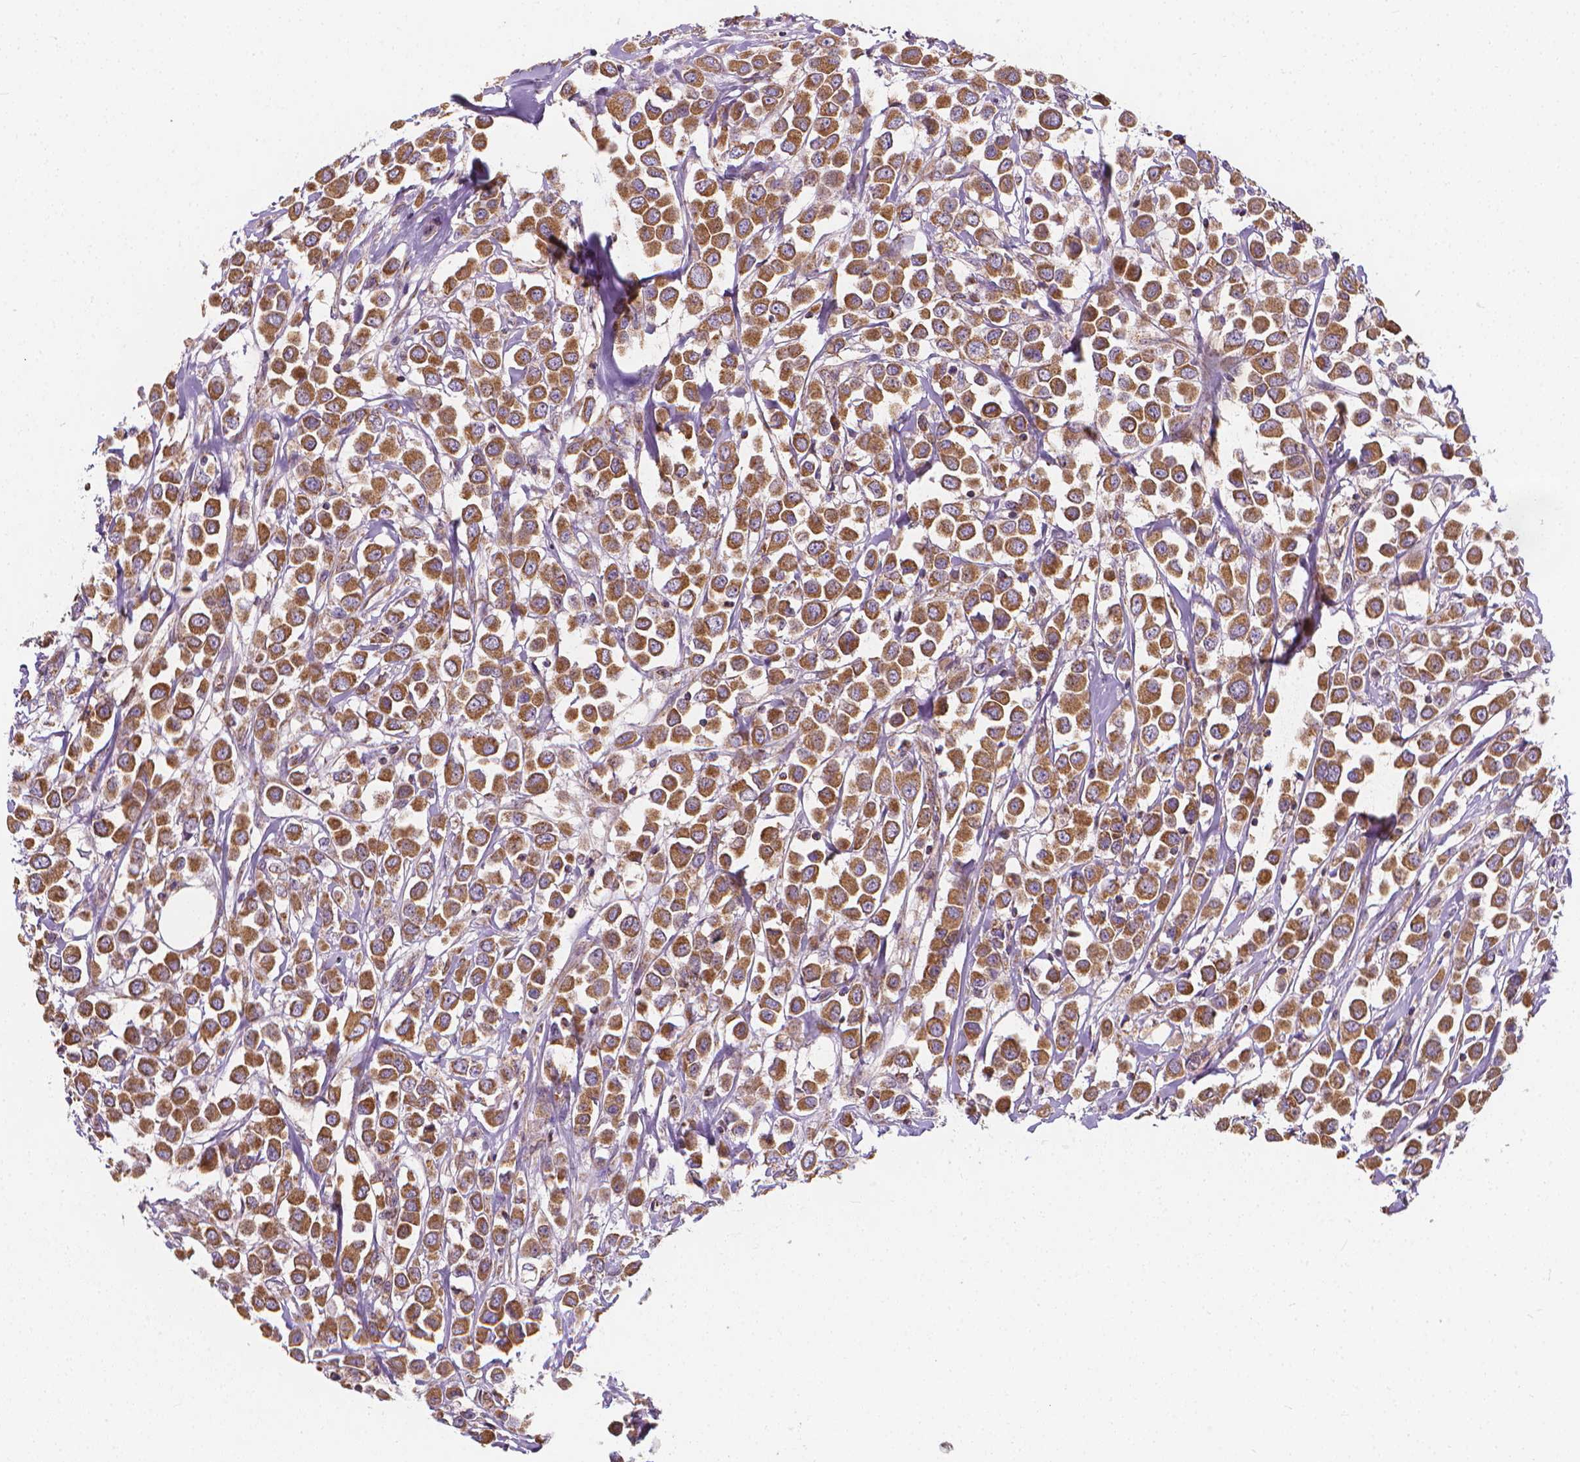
{"staining": {"intensity": "moderate", "quantity": ">75%", "location": "cytoplasmic/membranous"}, "tissue": "breast cancer", "cell_type": "Tumor cells", "image_type": "cancer", "snomed": [{"axis": "morphology", "description": "Duct carcinoma"}, {"axis": "topography", "description": "Breast"}], "caption": "Immunohistochemical staining of breast infiltrating ductal carcinoma demonstrates medium levels of moderate cytoplasmic/membranous protein staining in about >75% of tumor cells.", "gene": "SNCAIP", "patient": {"sex": "female", "age": 61}}